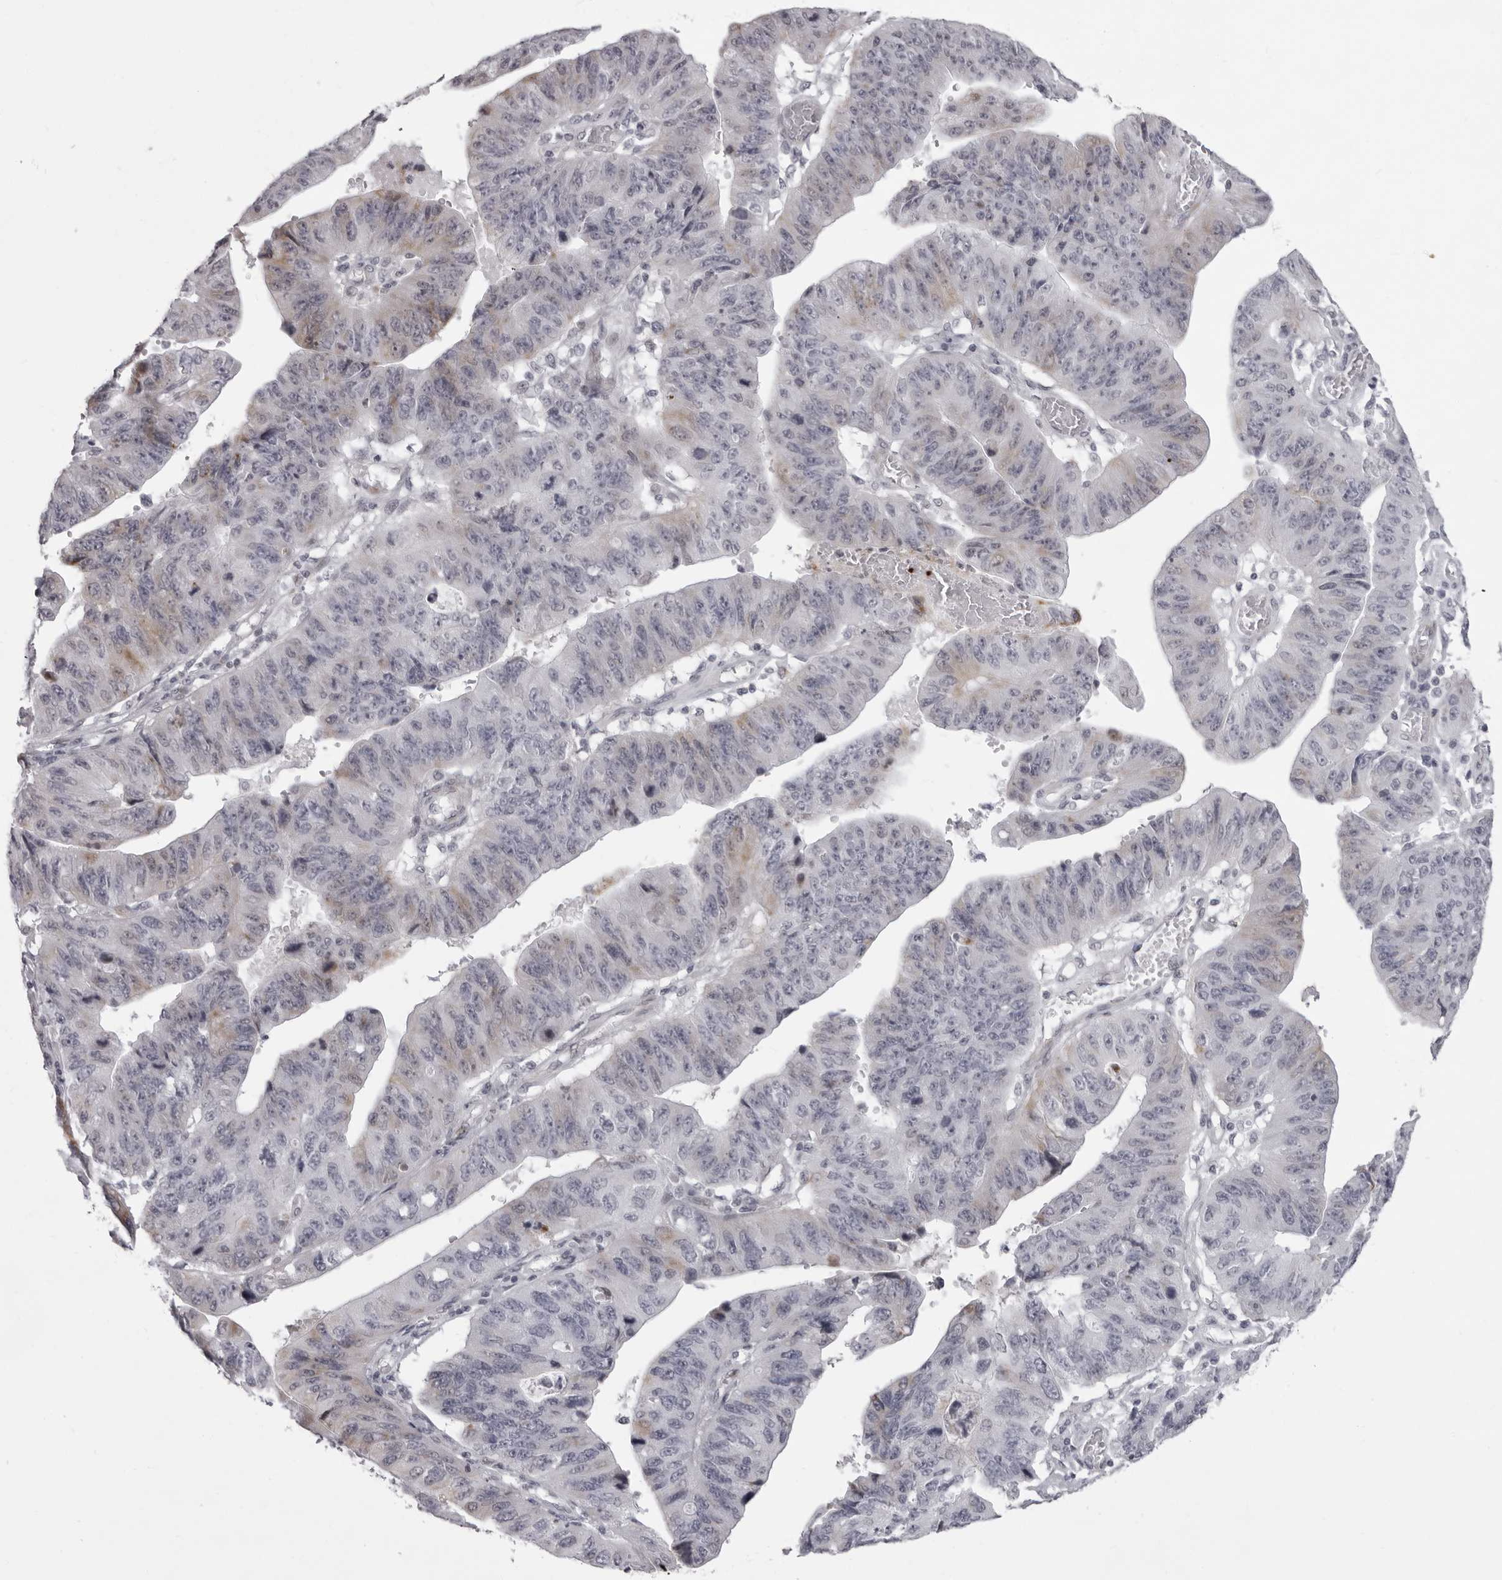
{"staining": {"intensity": "weak", "quantity": "<25%", "location": "cytoplasmic/membranous"}, "tissue": "stomach cancer", "cell_type": "Tumor cells", "image_type": "cancer", "snomed": [{"axis": "morphology", "description": "Adenocarcinoma, NOS"}, {"axis": "topography", "description": "Stomach"}], "caption": "Protein analysis of stomach cancer reveals no significant expression in tumor cells. (DAB (3,3'-diaminobenzidine) immunohistochemistry (IHC) with hematoxylin counter stain).", "gene": "NUDT18", "patient": {"sex": "male", "age": 59}}